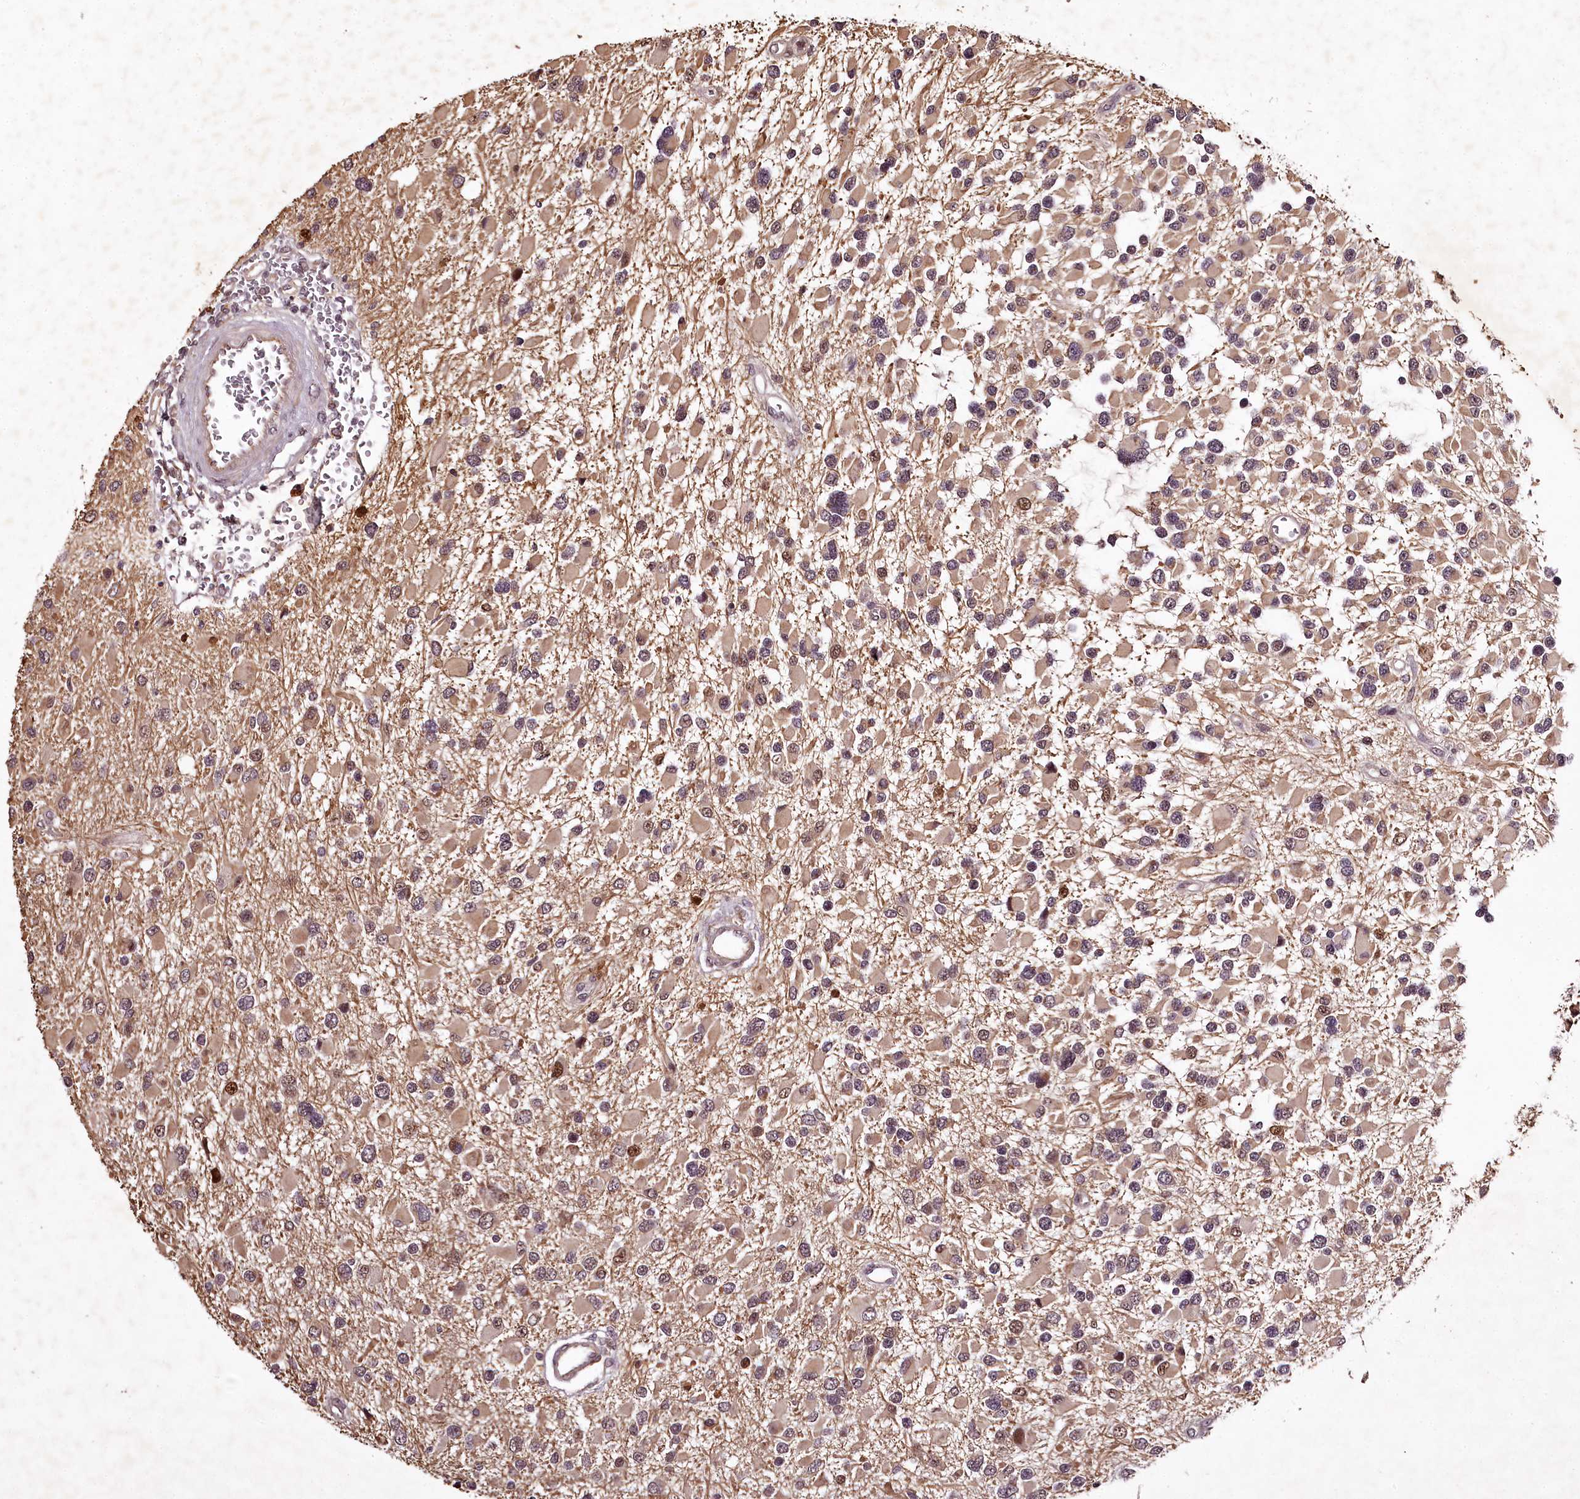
{"staining": {"intensity": "moderate", "quantity": "<25%", "location": "nuclear"}, "tissue": "glioma", "cell_type": "Tumor cells", "image_type": "cancer", "snomed": [{"axis": "morphology", "description": "Glioma, malignant, High grade"}, {"axis": "topography", "description": "Brain"}], "caption": "DAB immunohistochemical staining of human glioma demonstrates moderate nuclear protein expression in approximately <25% of tumor cells.", "gene": "MAML3", "patient": {"sex": "male", "age": 53}}